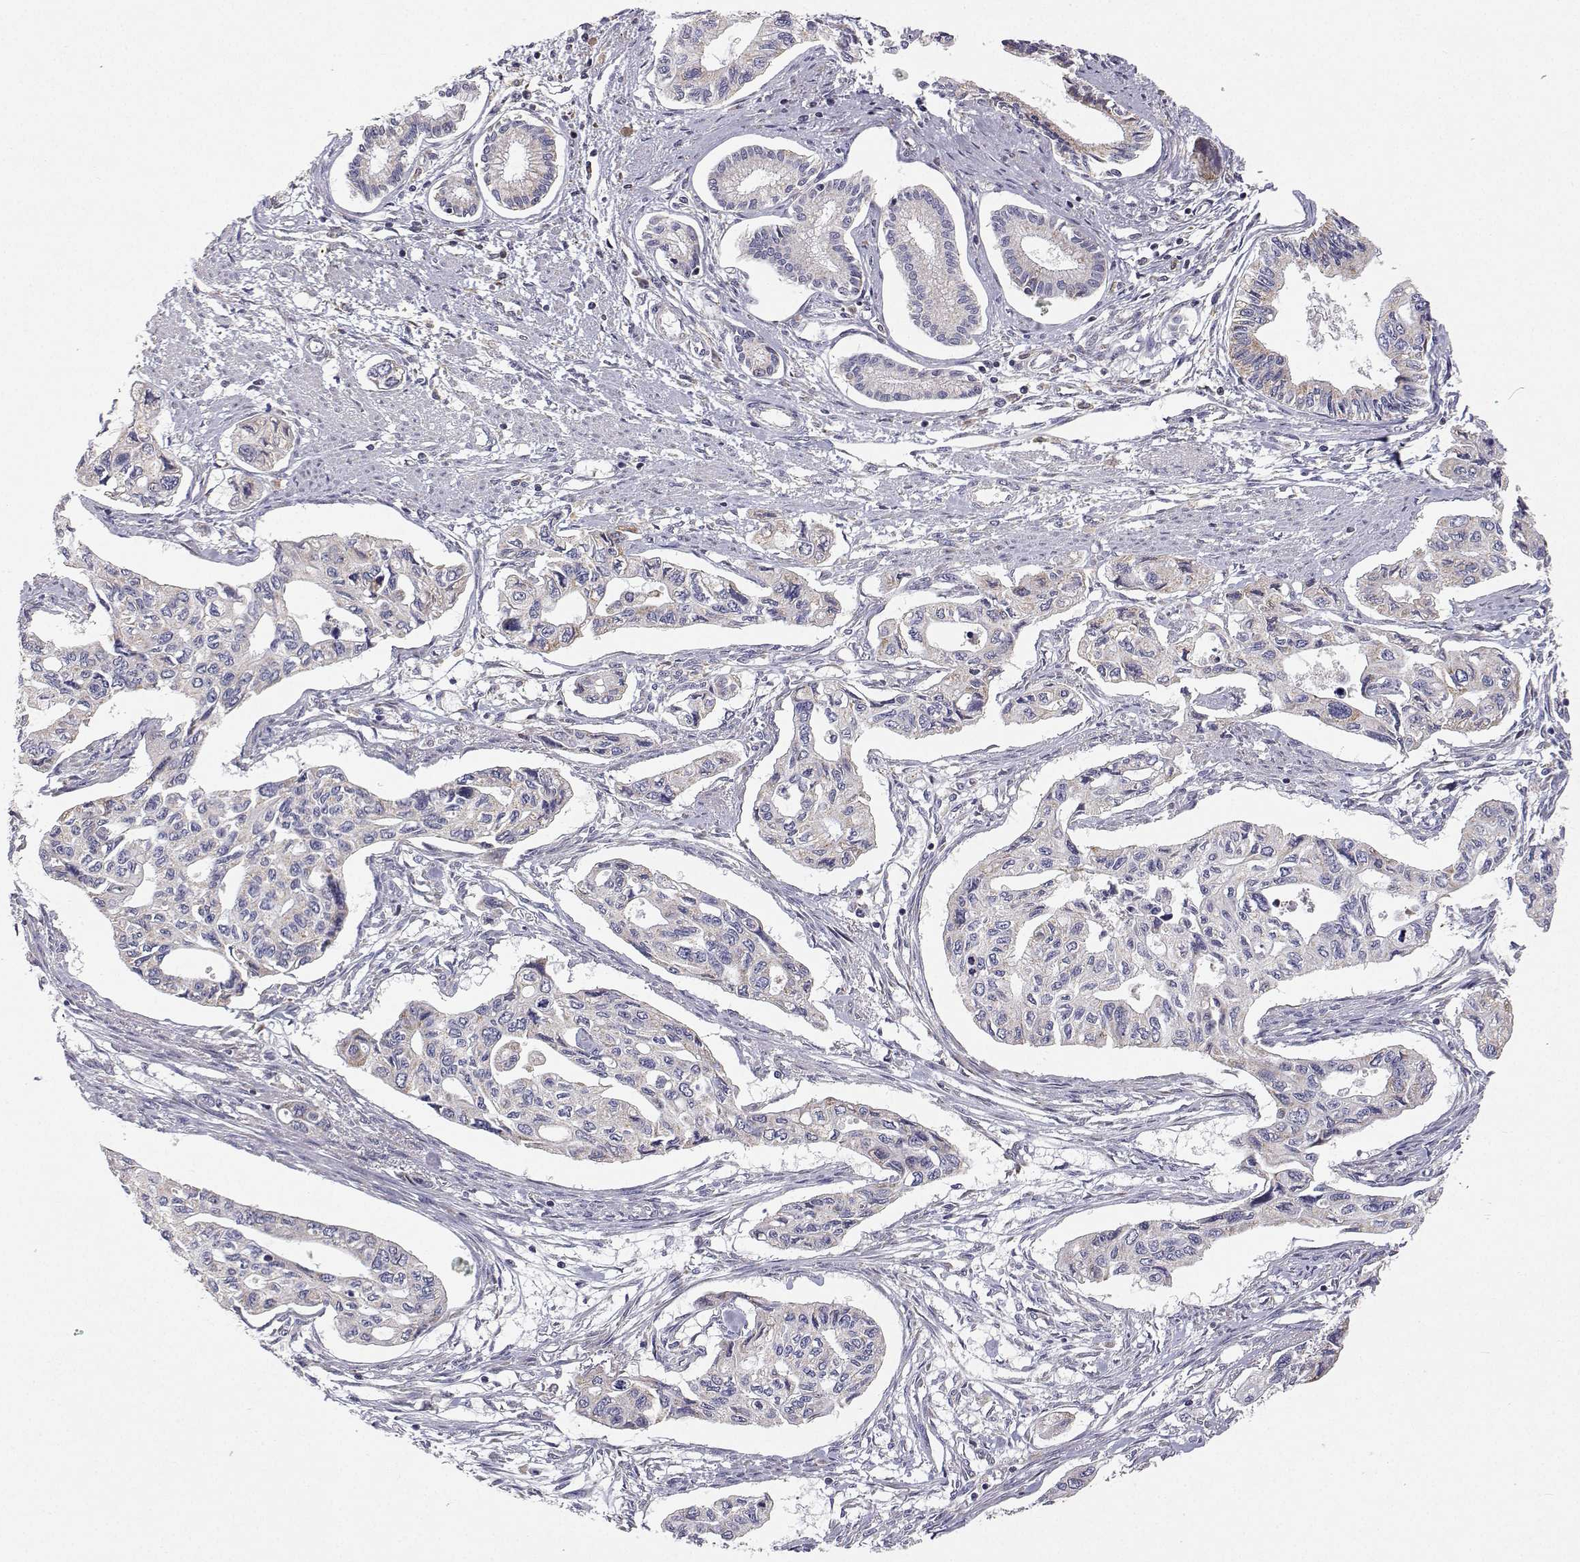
{"staining": {"intensity": "negative", "quantity": "none", "location": "none"}, "tissue": "pancreatic cancer", "cell_type": "Tumor cells", "image_type": "cancer", "snomed": [{"axis": "morphology", "description": "Adenocarcinoma, NOS"}, {"axis": "topography", "description": "Pancreas"}], "caption": "Human pancreatic adenocarcinoma stained for a protein using immunohistochemistry reveals no positivity in tumor cells.", "gene": "MRPL3", "patient": {"sex": "female", "age": 76}}